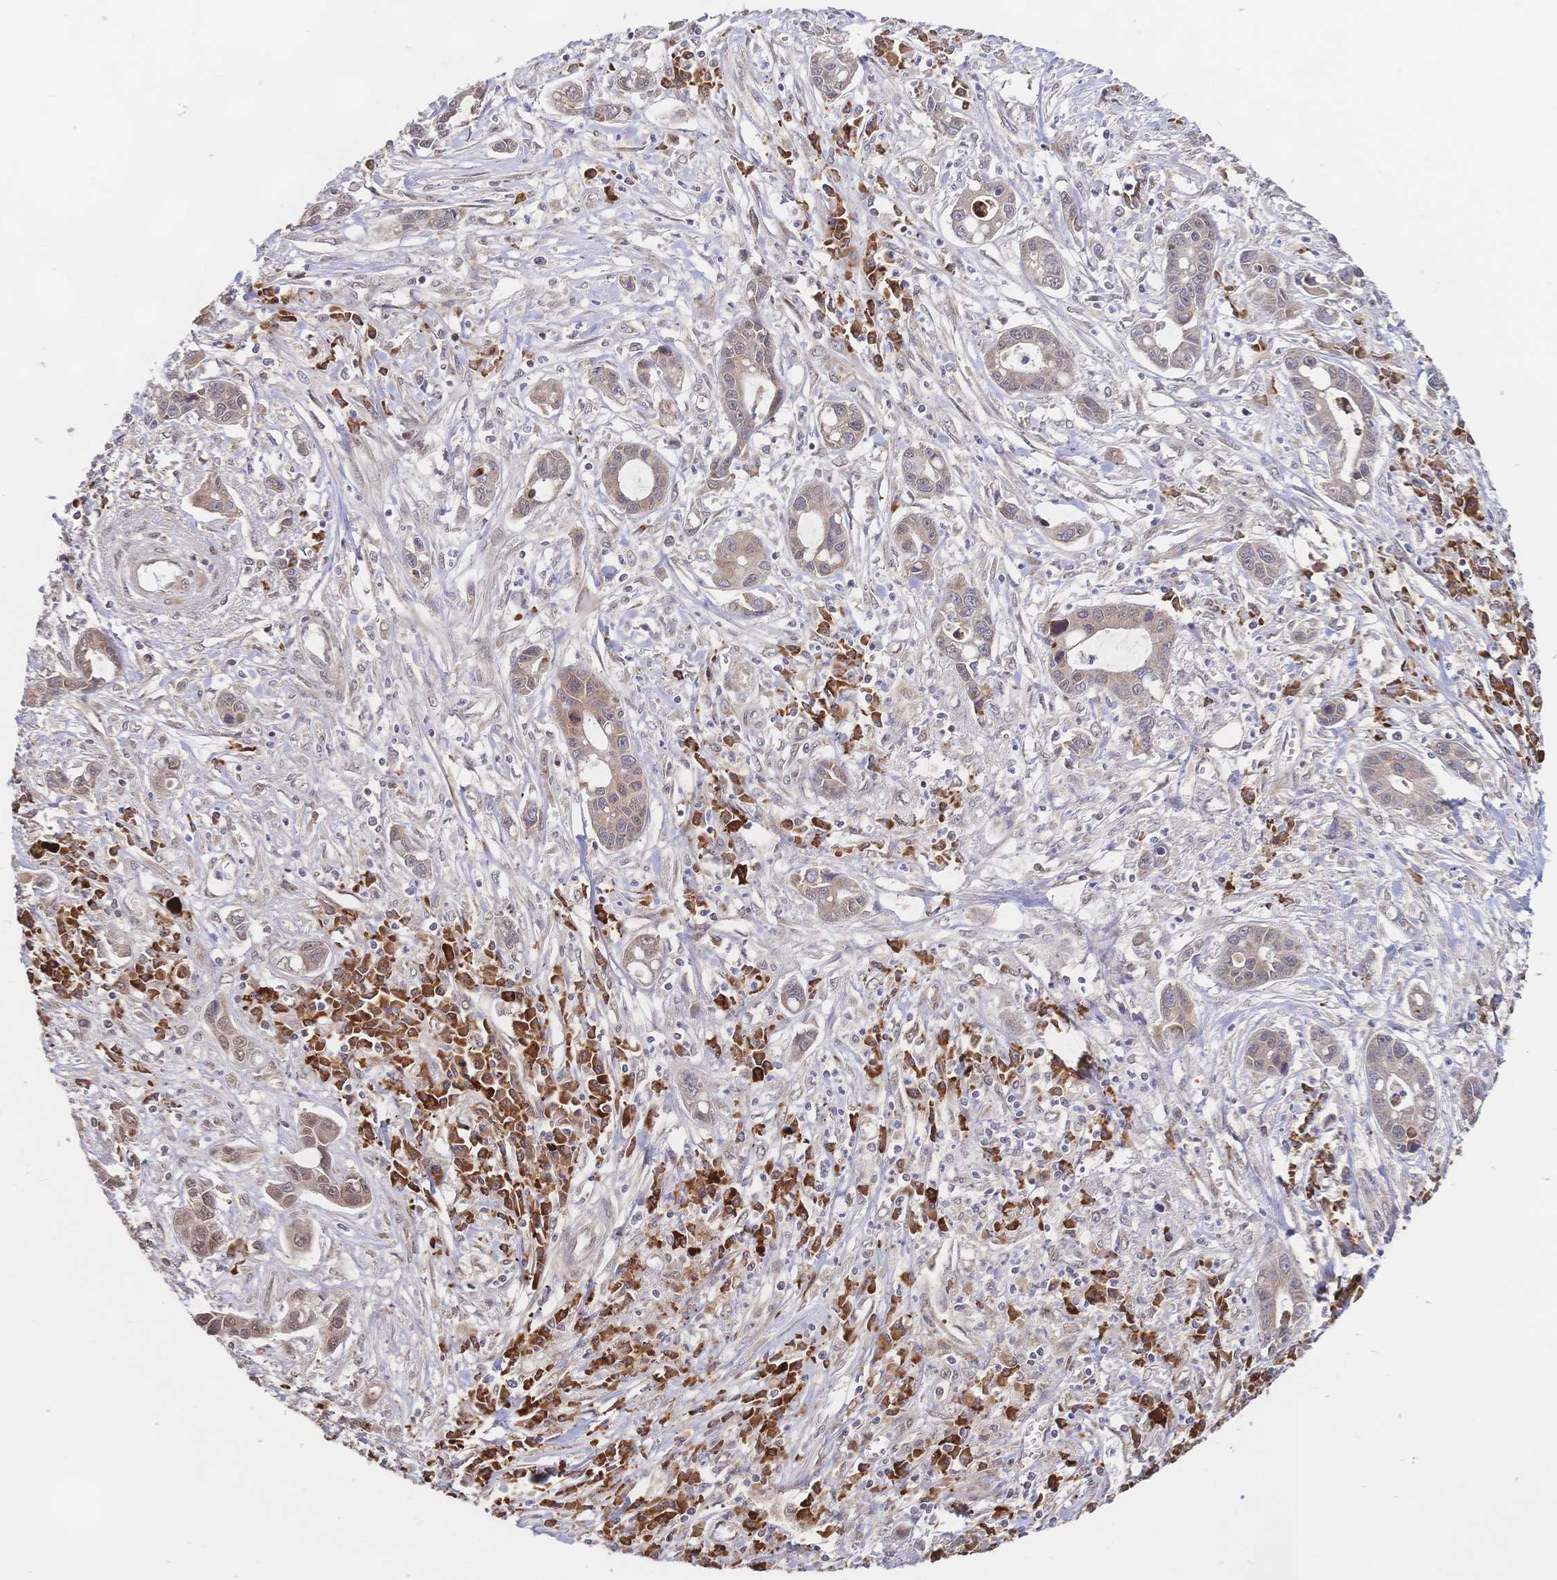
{"staining": {"intensity": "weak", "quantity": "<25%", "location": "cytoplasmic/membranous,nuclear"}, "tissue": "liver cancer", "cell_type": "Tumor cells", "image_type": "cancer", "snomed": [{"axis": "morphology", "description": "Cholangiocarcinoma"}, {"axis": "topography", "description": "Liver"}], "caption": "Human liver cholangiocarcinoma stained for a protein using immunohistochemistry (IHC) reveals no expression in tumor cells.", "gene": "LMO4", "patient": {"sex": "male", "age": 58}}